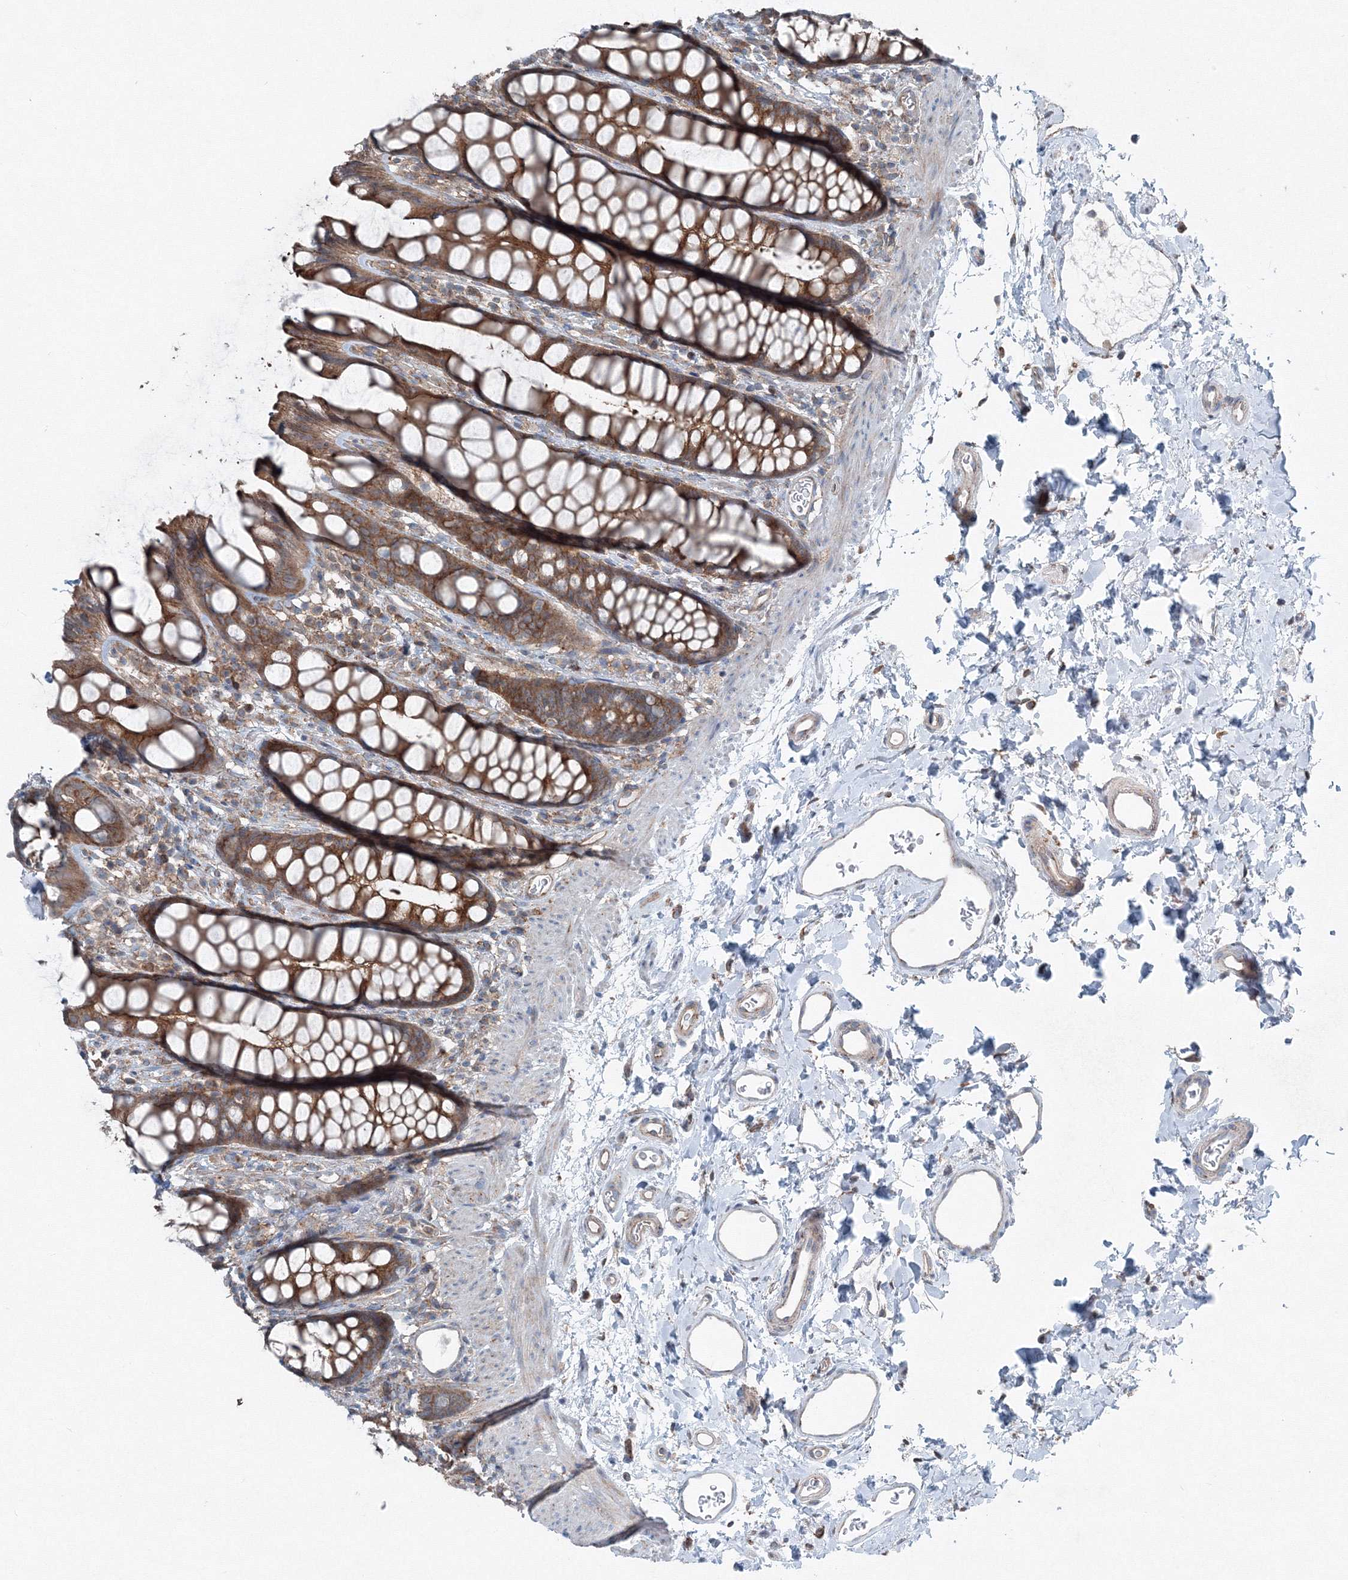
{"staining": {"intensity": "moderate", "quantity": ">75%", "location": "cytoplasmic/membranous"}, "tissue": "rectum", "cell_type": "Glandular cells", "image_type": "normal", "snomed": [{"axis": "morphology", "description": "Normal tissue, NOS"}, {"axis": "topography", "description": "Rectum"}], "caption": "Immunohistochemical staining of unremarkable rectum shows moderate cytoplasmic/membranous protein positivity in approximately >75% of glandular cells.", "gene": "TPRKB", "patient": {"sex": "female", "age": 65}}